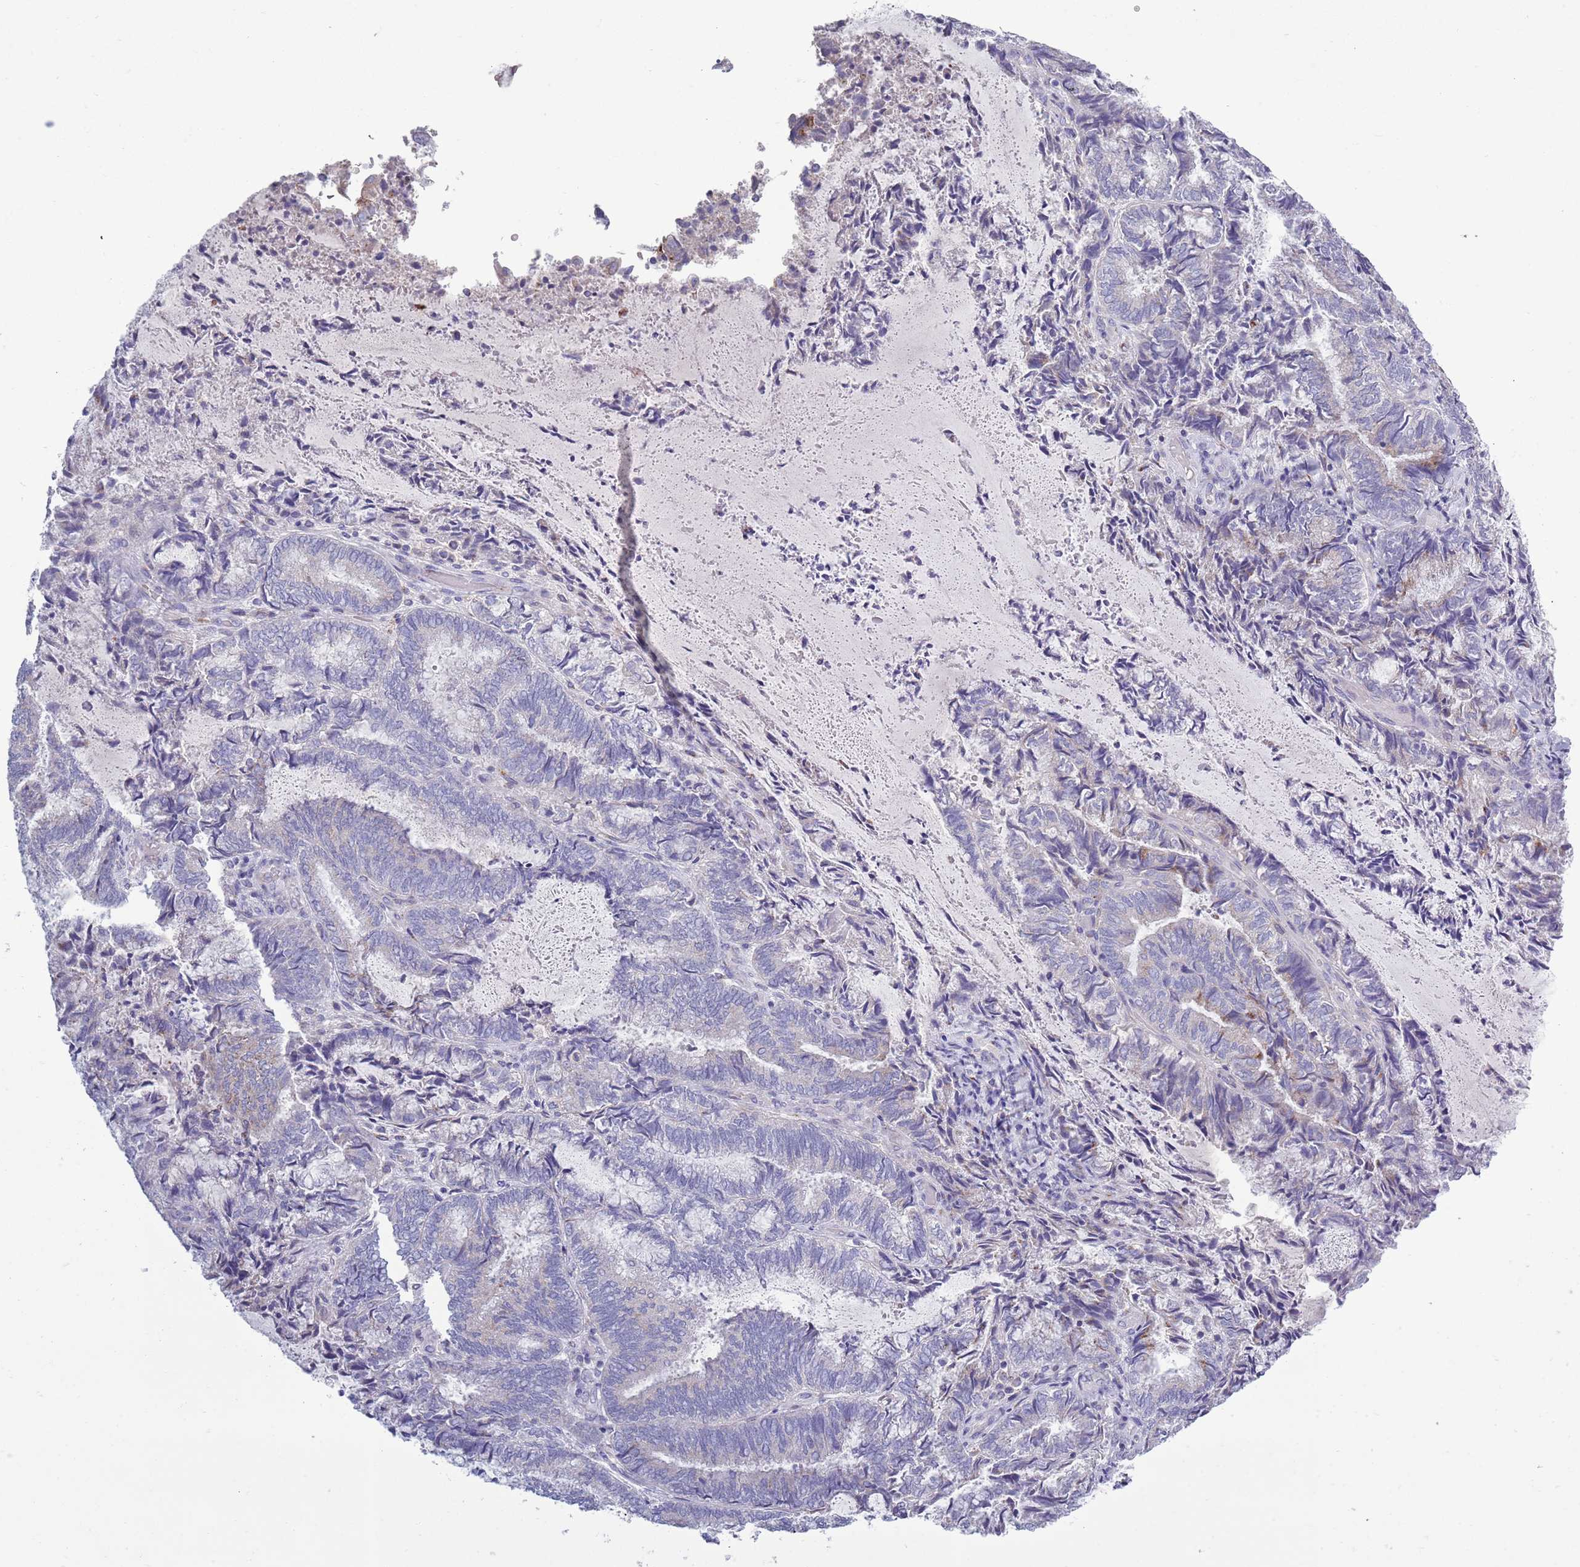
{"staining": {"intensity": "weak", "quantity": "<25%", "location": "cytoplasmic/membranous"}, "tissue": "endometrial cancer", "cell_type": "Tumor cells", "image_type": "cancer", "snomed": [{"axis": "morphology", "description": "Adenocarcinoma, NOS"}, {"axis": "topography", "description": "Endometrium"}], "caption": "High magnification brightfield microscopy of adenocarcinoma (endometrial) stained with DAB (3,3'-diaminobenzidine) (brown) and counterstained with hematoxylin (blue): tumor cells show no significant positivity.", "gene": "ACSBG1", "patient": {"sex": "female", "age": 80}}